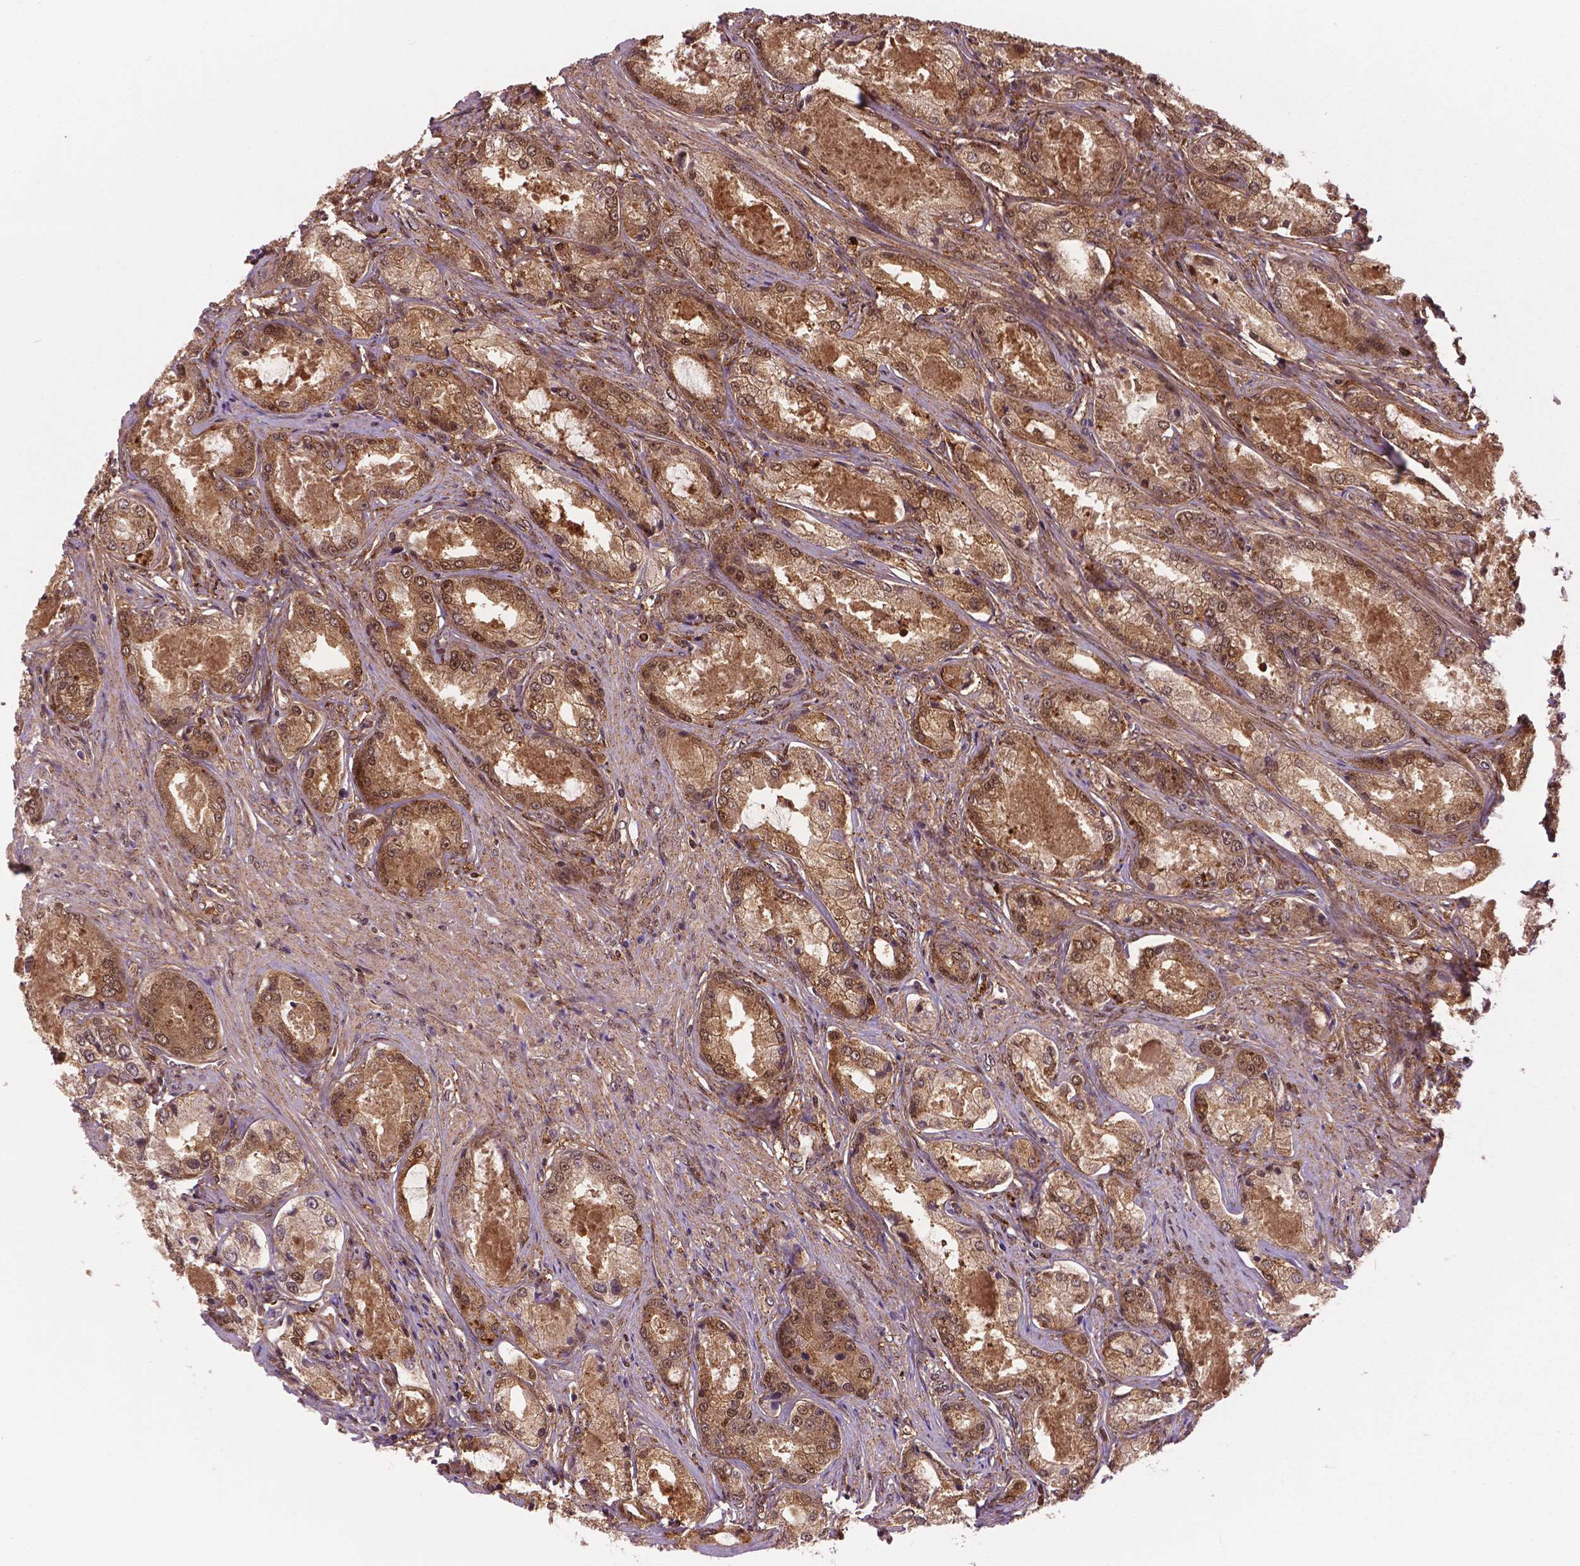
{"staining": {"intensity": "moderate", "quantity": ">75%", "location": "cytoplasmic/membranous,nuclear"}, "tissue": "prostate cancer", "cell_type": "Tumor cells", "image_type": "cancer", "snomed": [{"axis": "morphology", "description": "Adenocarcinoma, Low grade"}, {"axis": "topography", "description": "Prostate"}], "caption": "Tumor cells demonstrate moderate cytoplasmic/membranous and nuclear expression in approximately >75% of cells in prostate cancer (low-grade adenocarcinoma).", "gene": "PLIN3", "patient": {"sex": "male", "age": 68}}